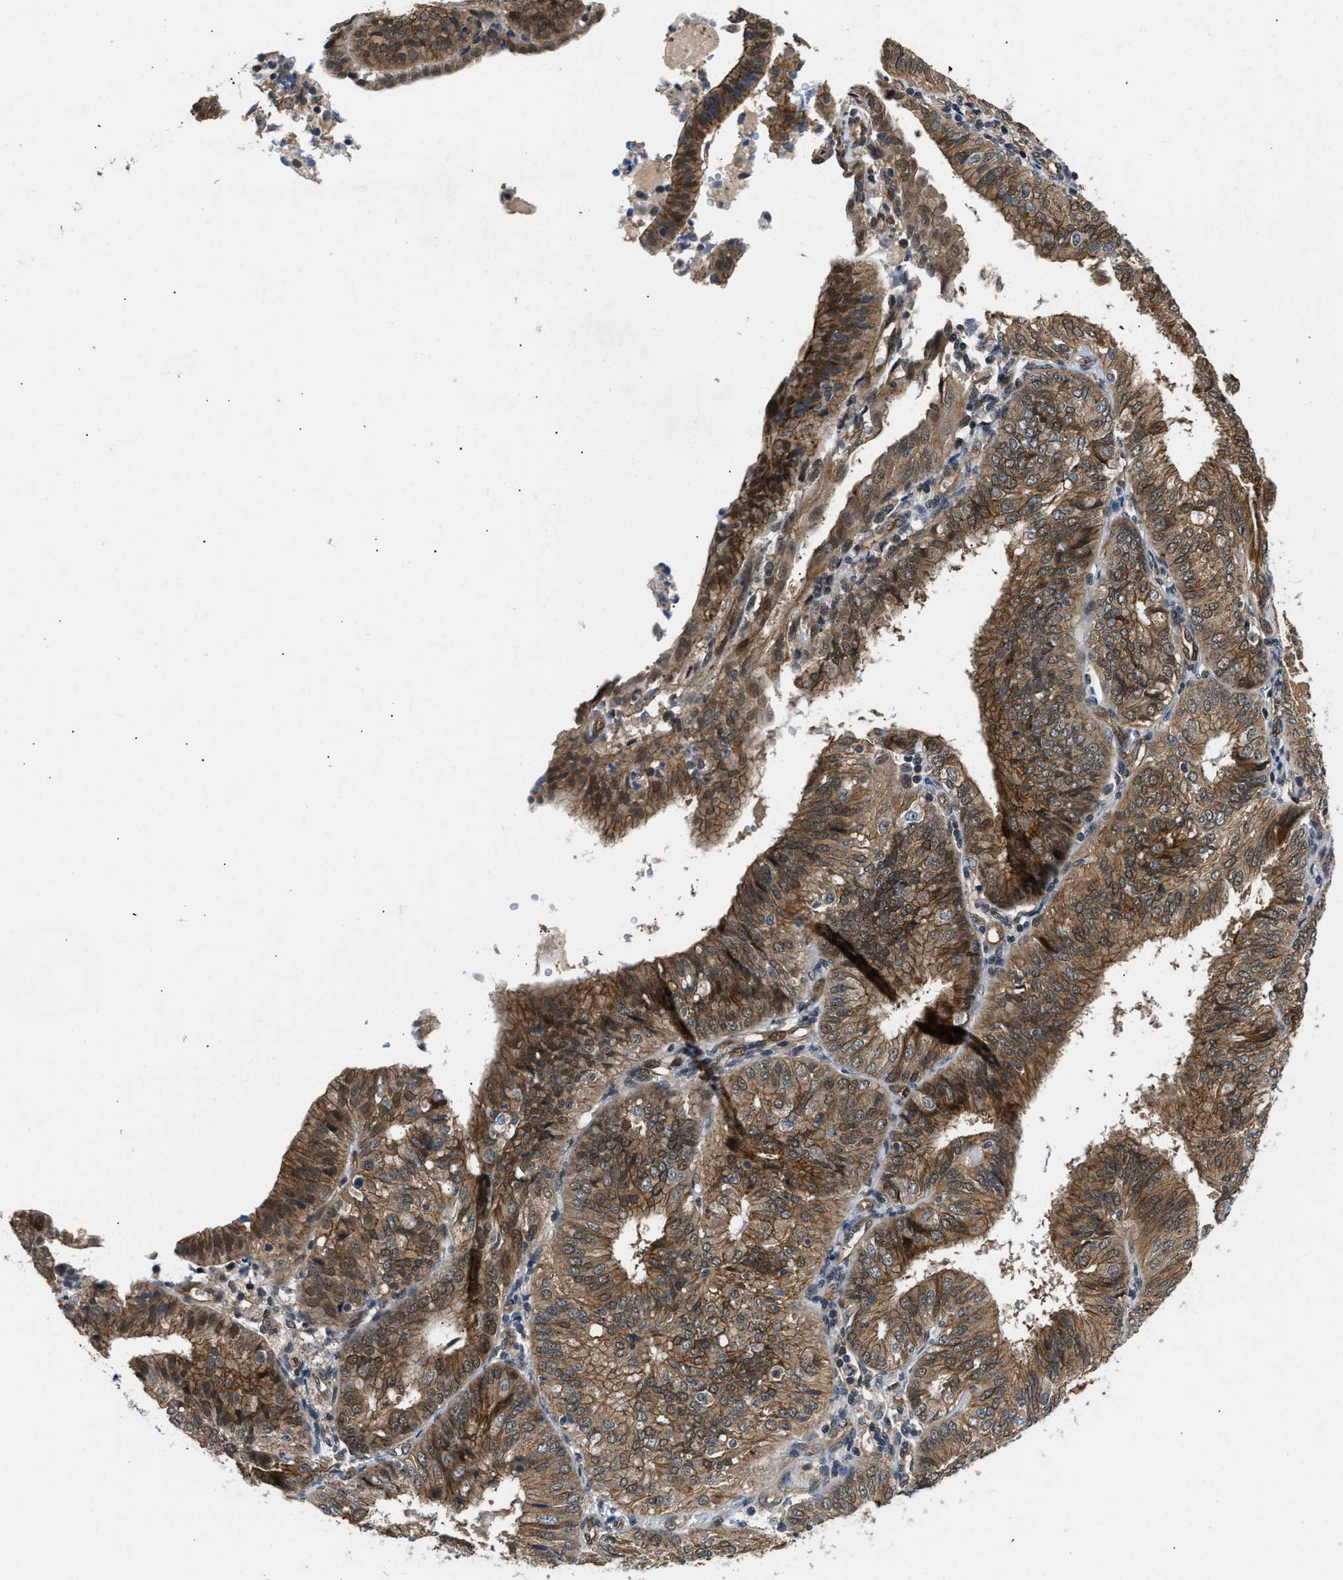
{"staining": {"intensity": "moderate", "quantity": ">75%", "location": "cytoplasmic/membranous"}, "tissue": "endometrial cancer", "cell_type": "Tumor cells", "image_type": "cancer", "snomed": [{"axis": "morphology", "description": "Adenocarcinoma, NOS"}, {"axis": "topography", "description": "Endometrium"}], "caption": "IHC (DAB) staining of human endometrial cancer reveals moderate cytoplasmic/membranous protein positivity in approximately >75% of tumor cells.", "gene": "COPS2", "patient": {"sex": "female", "age": 58}}